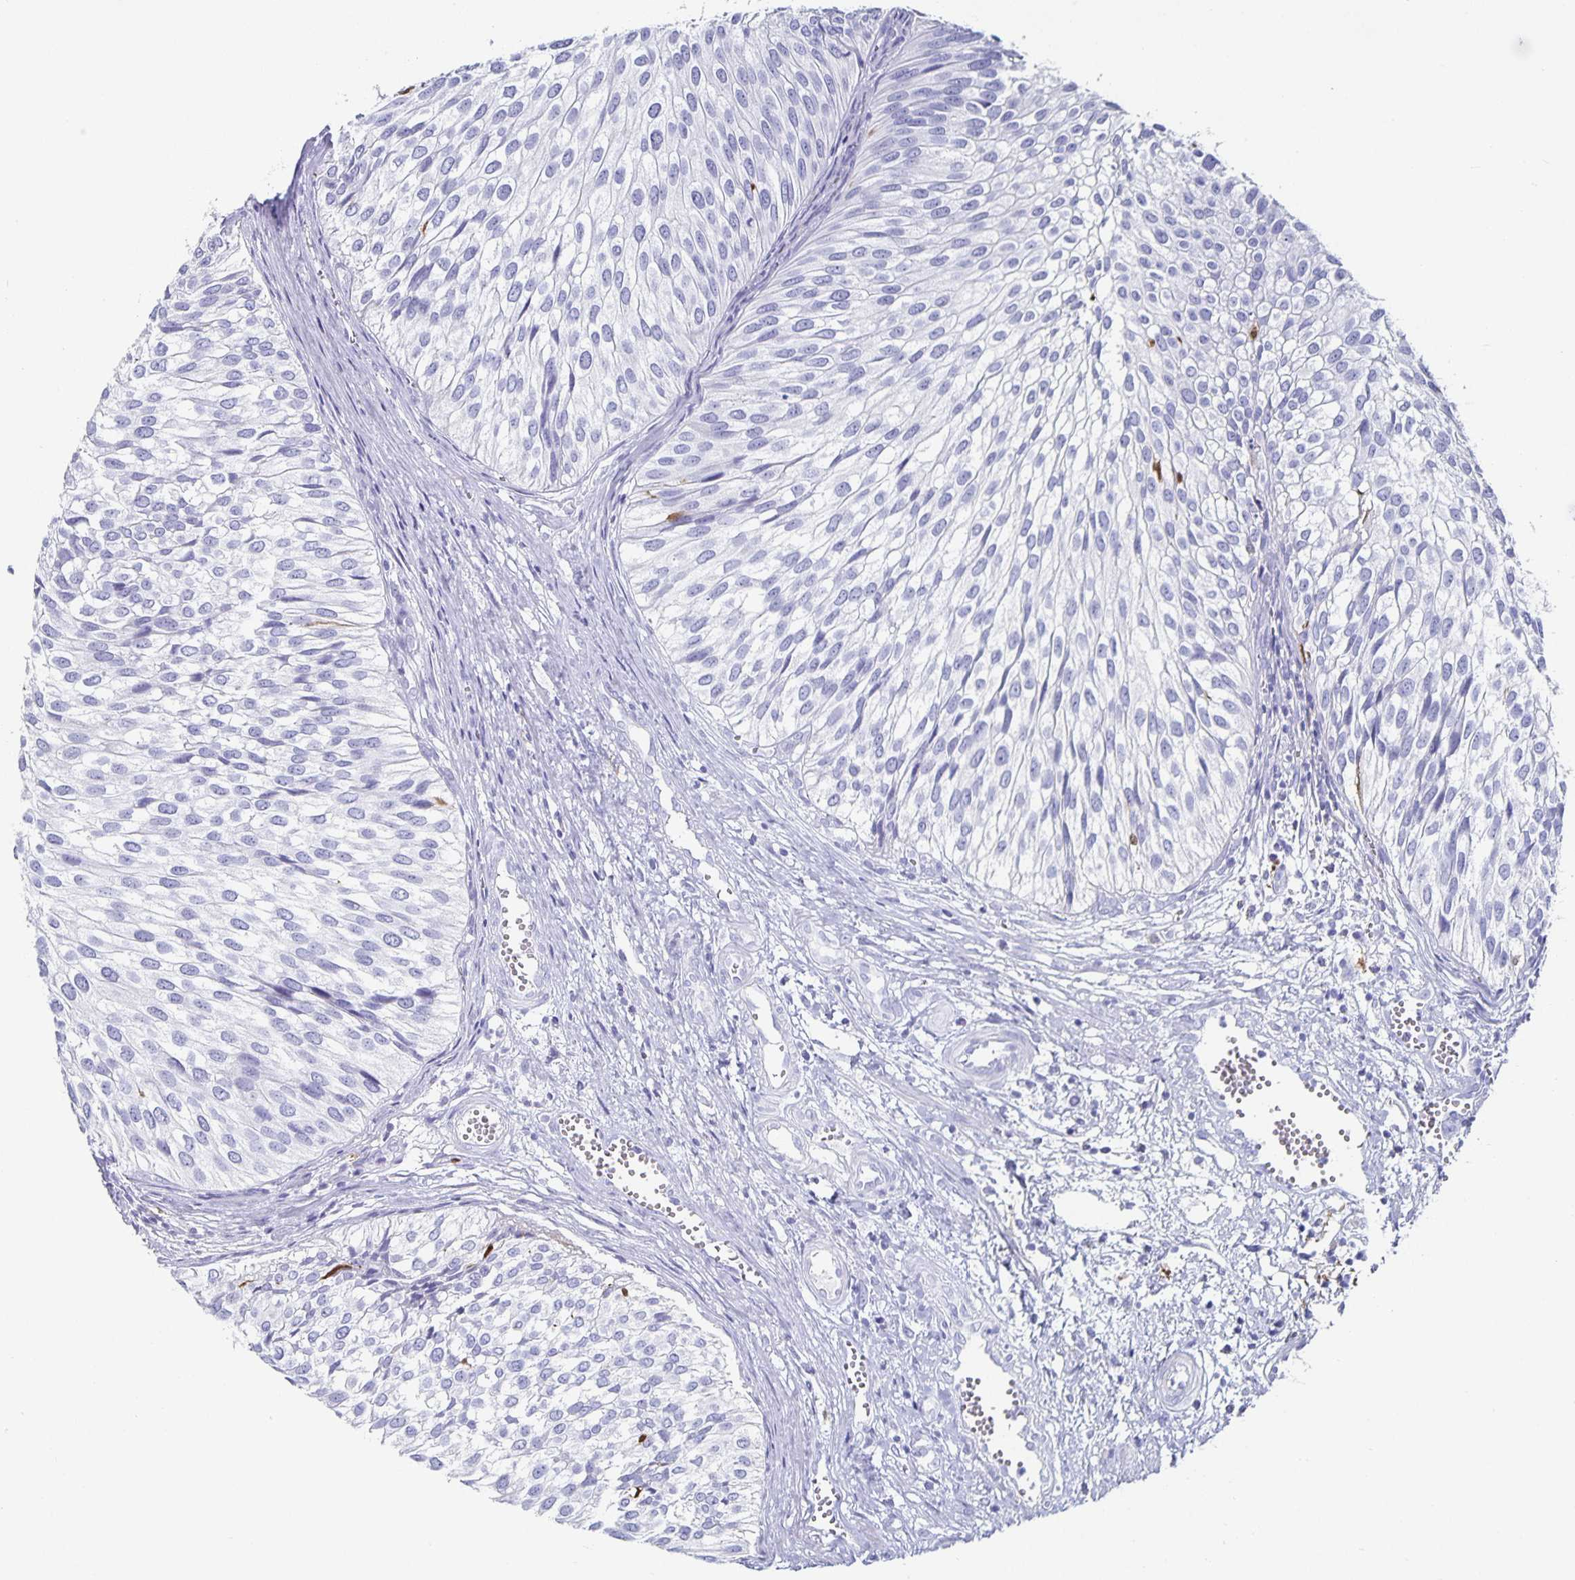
{"staining": {"intensity": "negative", "quantity": "none", "location": "none"}, "tissue": "urothelial cancer", "cell_type": "Tumor cells", "image_type": "cancer", "snomed": [{"axis": "morphology", "description": "Urothelial carcinoma, Low grade"}, {"axis": "topography", "description": "Urinary bladder"}], "caption": "A photomicrograph of human urothelial carcinoma (low-grade) is negative for staining in tumor cells.", "gene": "CHGA", "patient": {"sex": "male", "age": 91}}